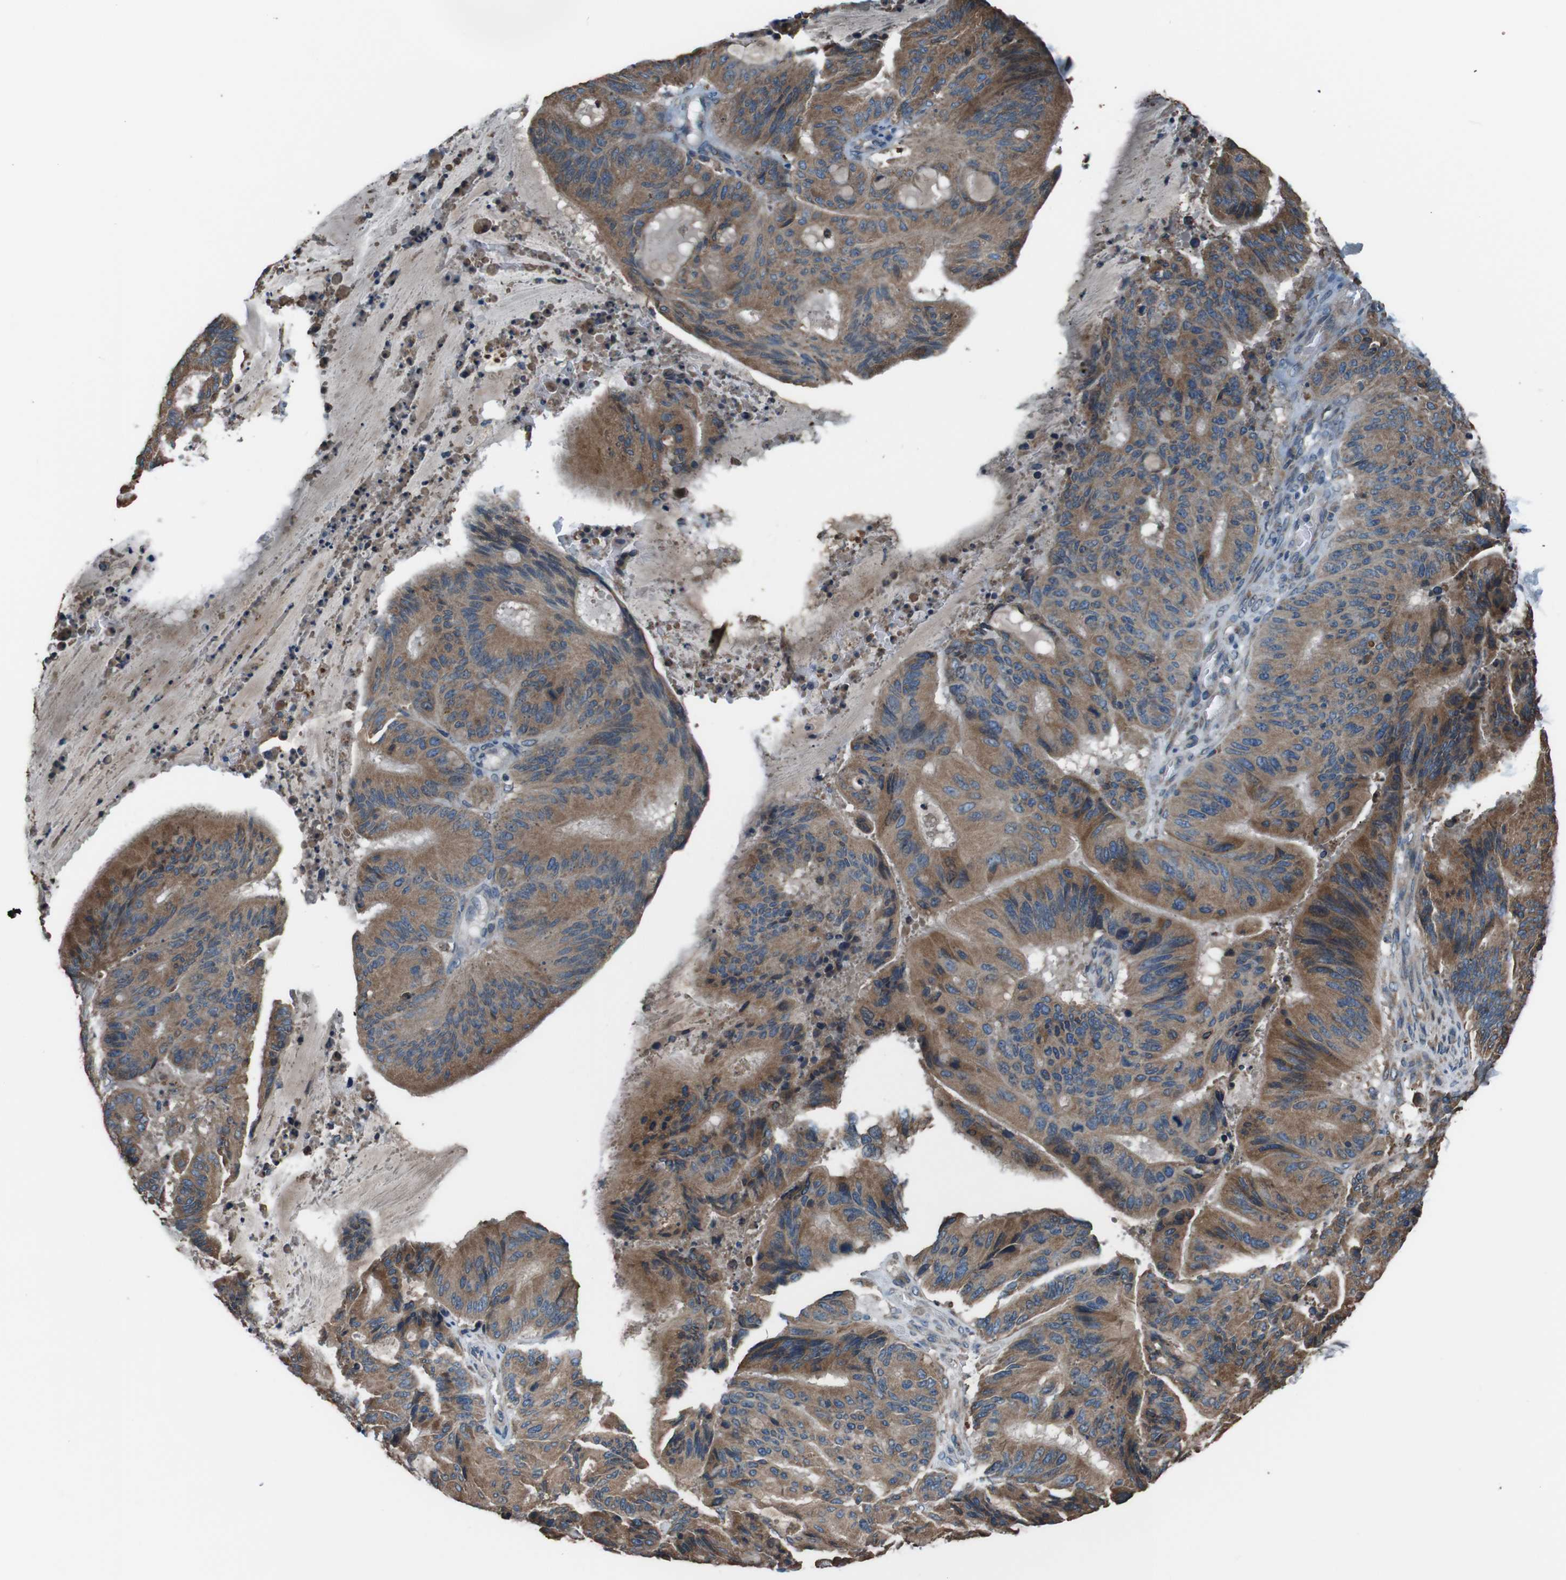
{"staining": {"intensity": "moderate", "quantity": ">75%", "location": "cytoplasmic/membranous"}, "tissue": "liver cancer", "cell_type": "Tumor cells", "image_type": "cancer", "snomed": [{"axis": "morphology", "description": "Cholangiocarcinoma"}, {"axis": "topography", "description": "Liver"}], "caption": "A medium amount of moderate cytoplasmic/membranous positivity is seen in about >75% of tumor cells in cholangiocarcinoma (liver) tissue.", "gene": "SIGMAR1", "patient": {"sex": "female", "age": 73}}